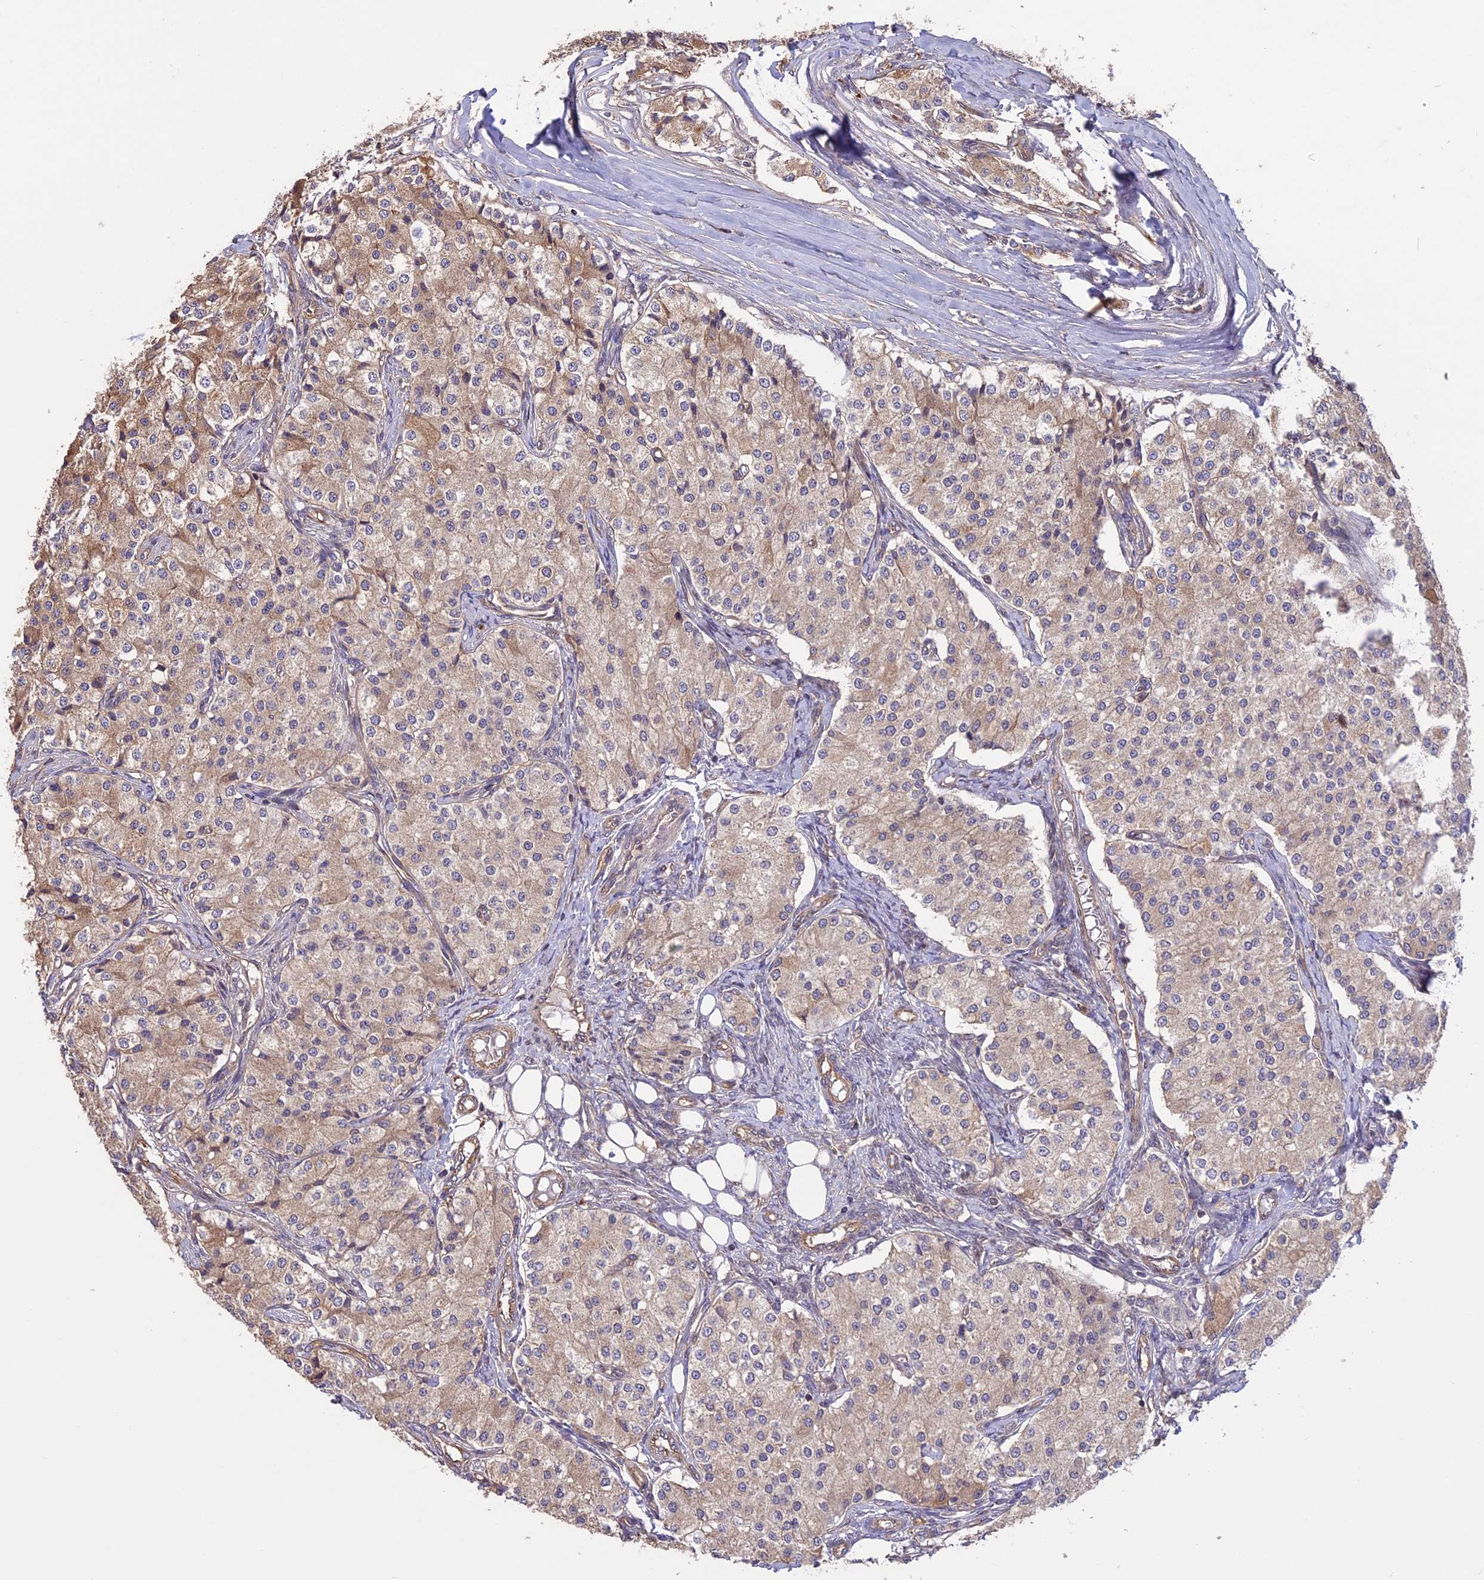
{"staining": {"intensity": "weak", "quantity": "25%-75%", "location": "cytoplasmic/membranous"}, "tissue": "carcinoid", "cell_type": "Tumor cells", "image_type": "cancer", "snomed": [{"axis": "morphology", "description": "Carcinoid, malignant, NOS"}, {"axis": "topography", "description": "Colon"}], "caption": "Brown immunohistochemical staining in malignant carcinoid exhibits weak cytoplasmic/membranous positivity in approximately 25%-75% of tumor cells.", "gene": "CCDC125", "patient": {"sex": "female", "age": 52}}